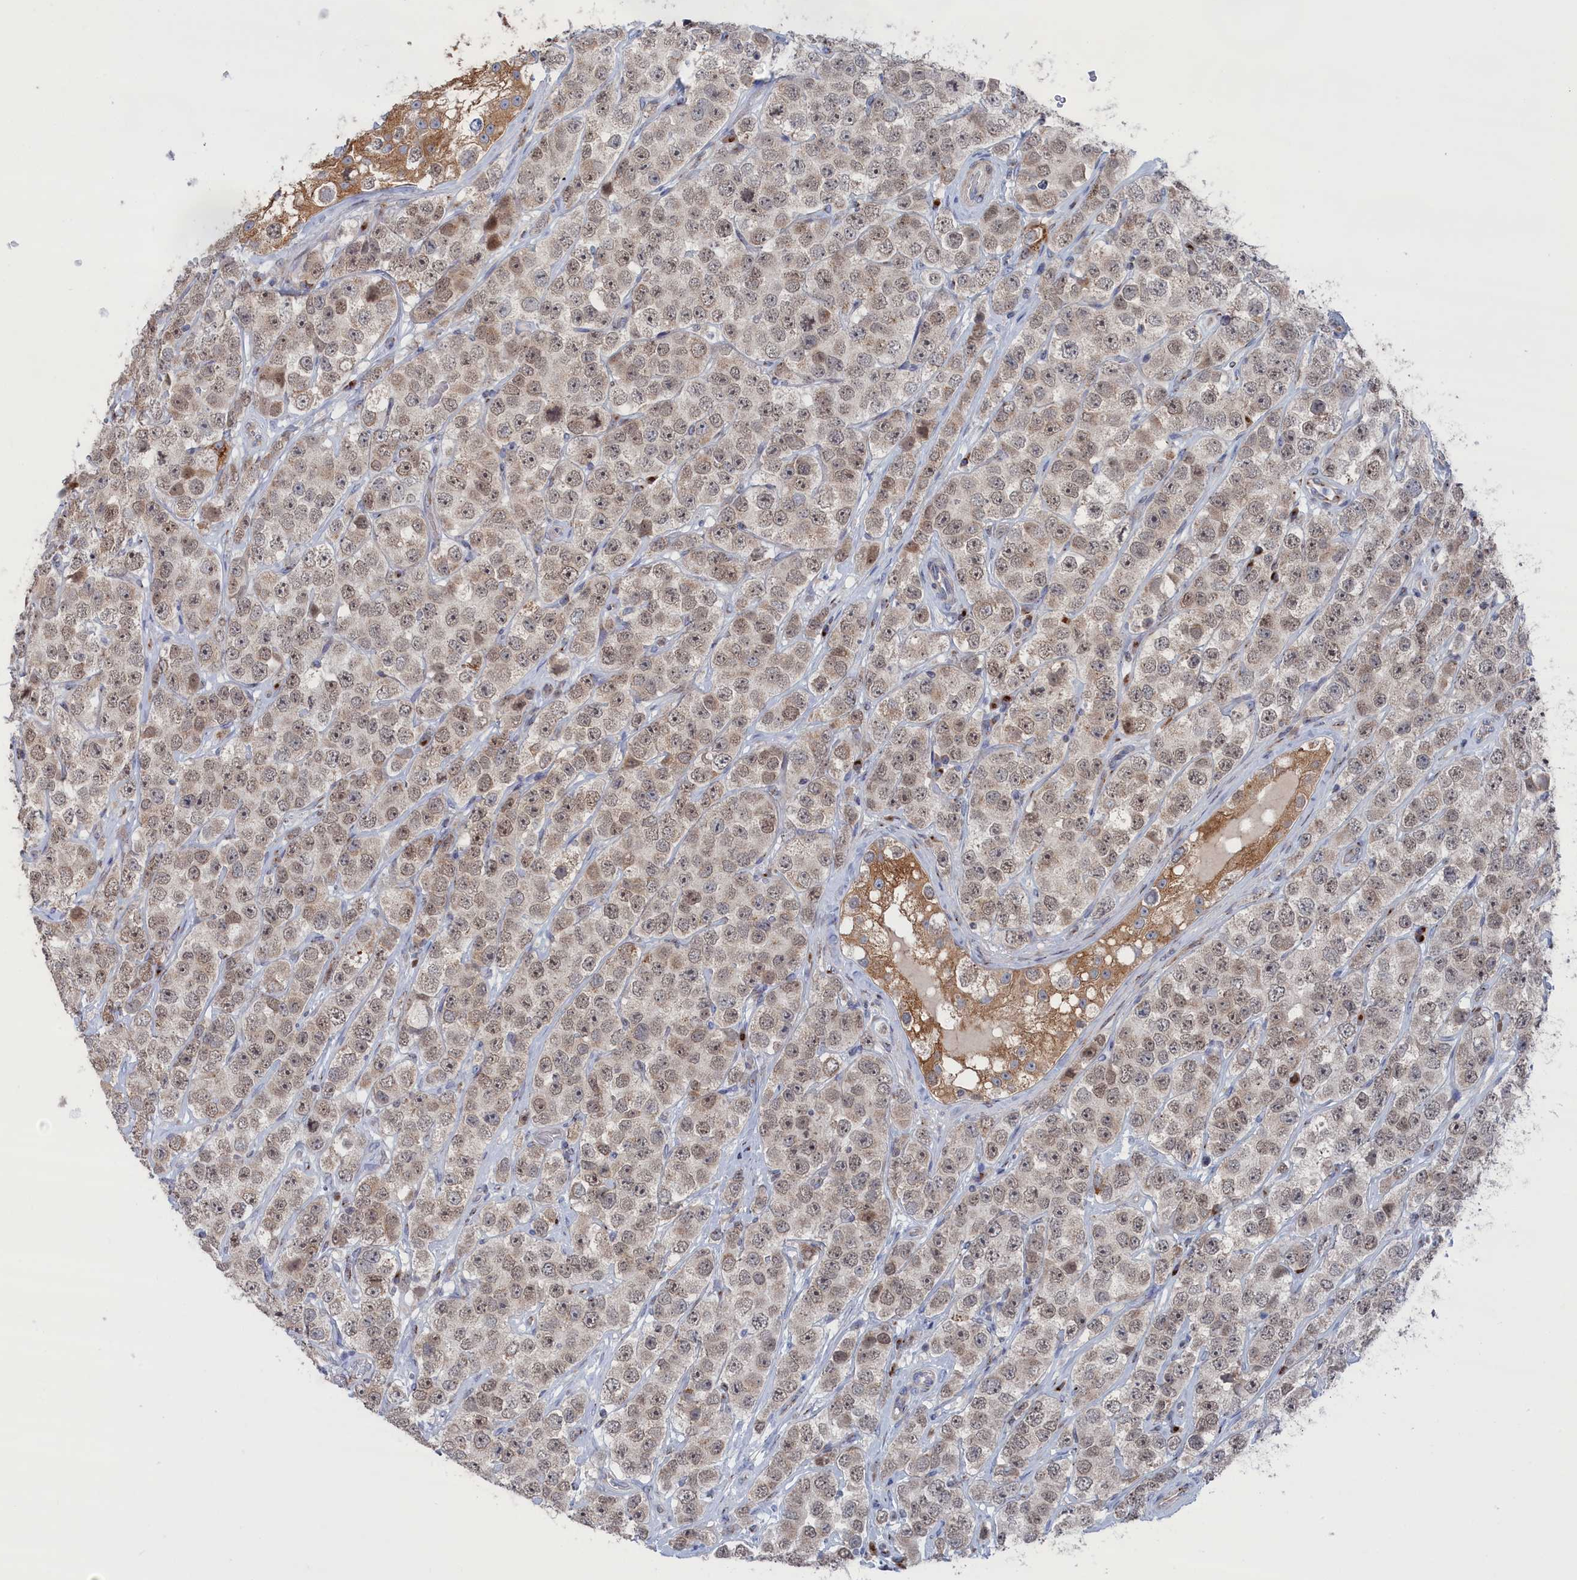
{"staining": {"intensity": "weak", "quantity": ">75%", "location": "nuclear"}, "tissue": "testis cancer", "cell_type": "Tumor cells", "image_type": "cancer", "snomed": [{"axis": "morphology", "description": "Seminoma, NOS"}, {"axis": "topography", "description": "Testis"}], "caption": "This image reveals immunohistochemistry (IHC) staining of human testis cancer, with low weak nuclear staining in about >75% of tumor cells.", "gene": "IRX1", "patient": {"sex": "male", "age": 28}}